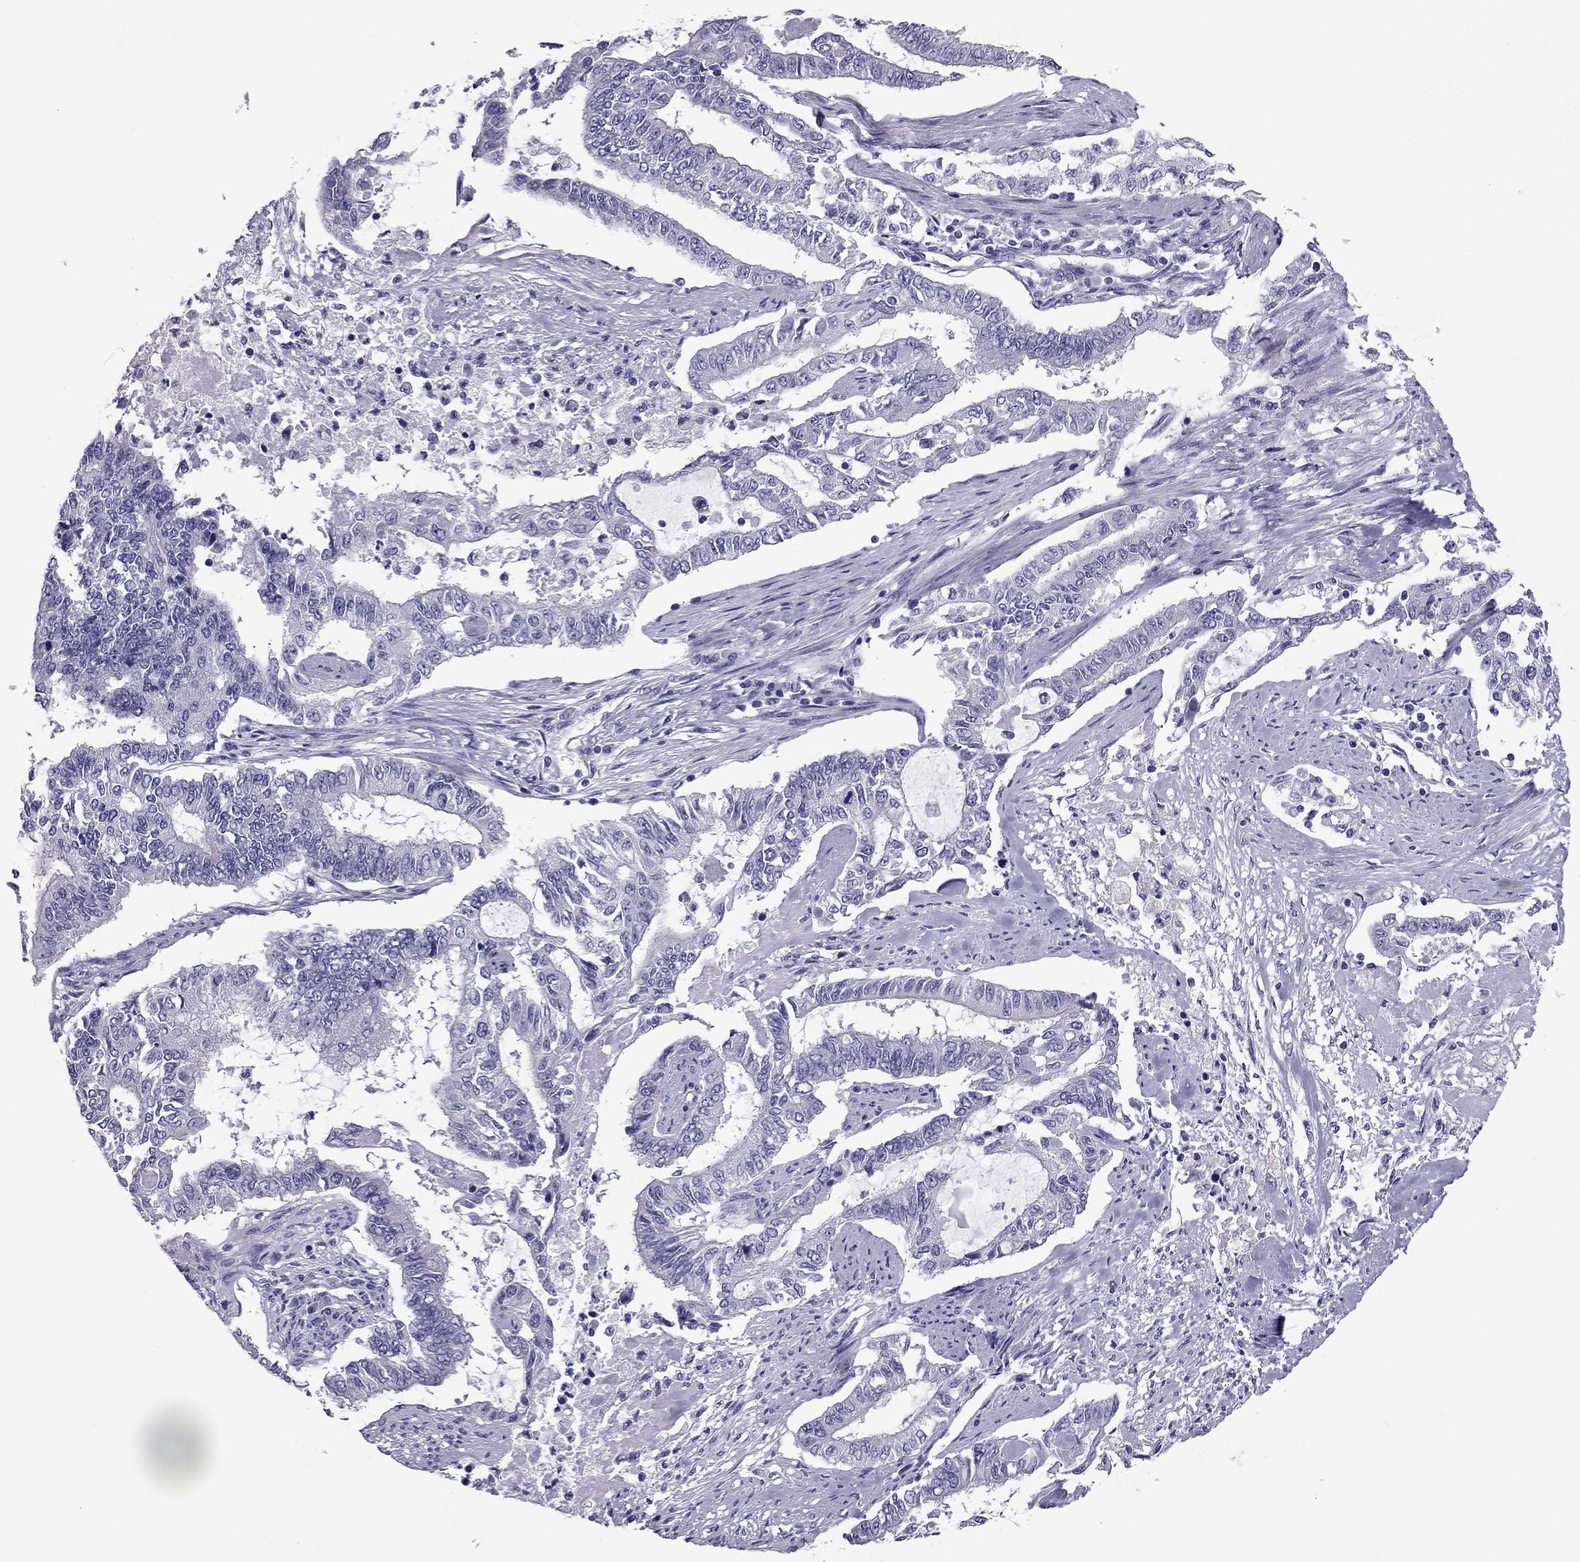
{"staining": {"intensity": "negative", "quantity": "none", "location": "none"}, "tissue": "endometrial cancer", "cell_type": "Tumor cells", "image_type": "cancer", "snomed": [{"axis": "morphology", "description": "Adenocarcinoma, NOS"}, {"axis": "topography", "description": "Uterus"}], "caption": "Tumor cells are negative for brown protein staining in endometrial adenocarcinoma. (DAB immunohistochemistry (IHC) with hematoxylin counter stain).", "gene": "PDE6A", "patient": {"sex": "female", "age": 59}}